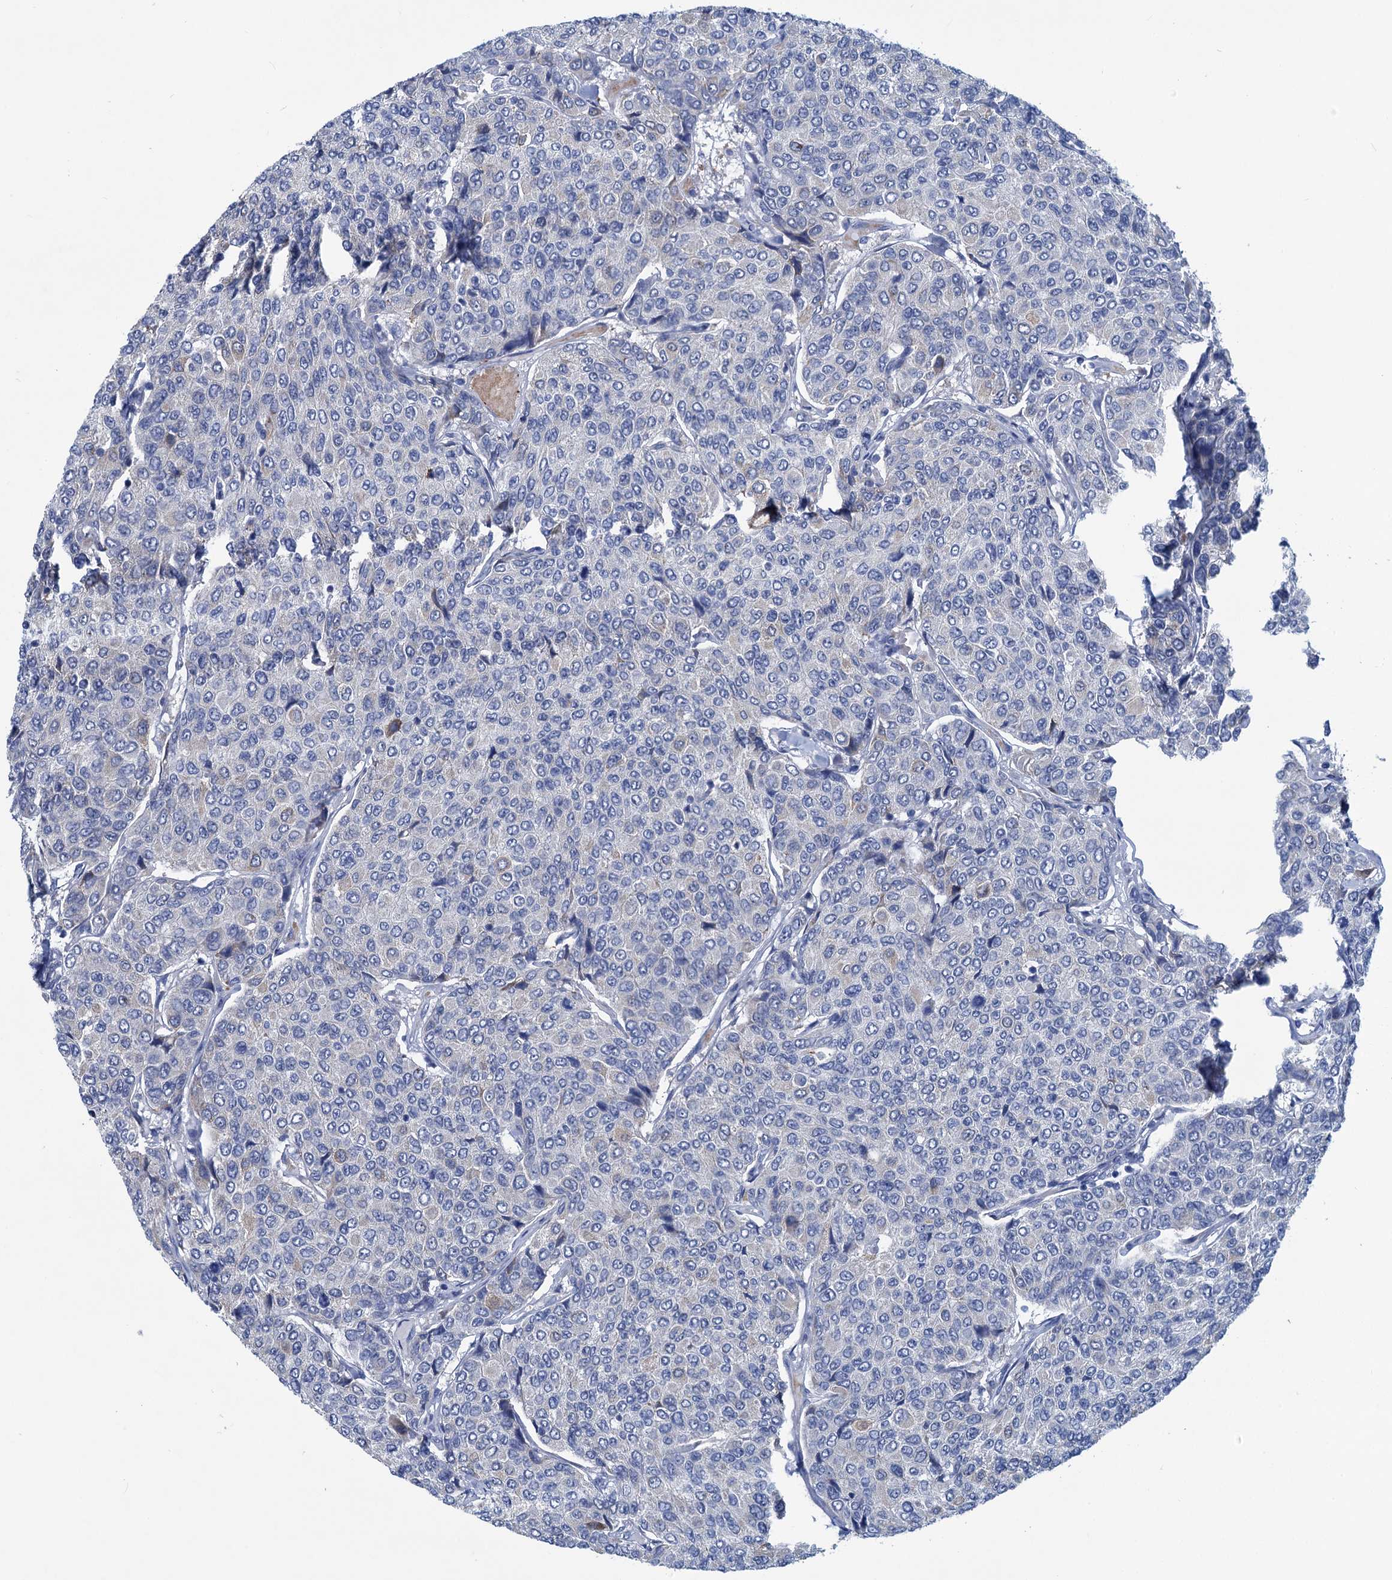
{"staining": {"intensity": "negative", "quantity": "none", "location": "none"}, "tissue": "breast cancer", "cell_type": "Tumor cells", "image_type": "cancer", "snomed": [{"axis": "morphology", "description": "Duct carcinoma"}, {"axis": "topography", "description": "Breast"}], "caption": "A photomicrograph of human intraductal carcinoma (breast) is negative for staining in tumor cells.", "gene": "RTKN2", "patient": {"sex": "female", "age": 55}}